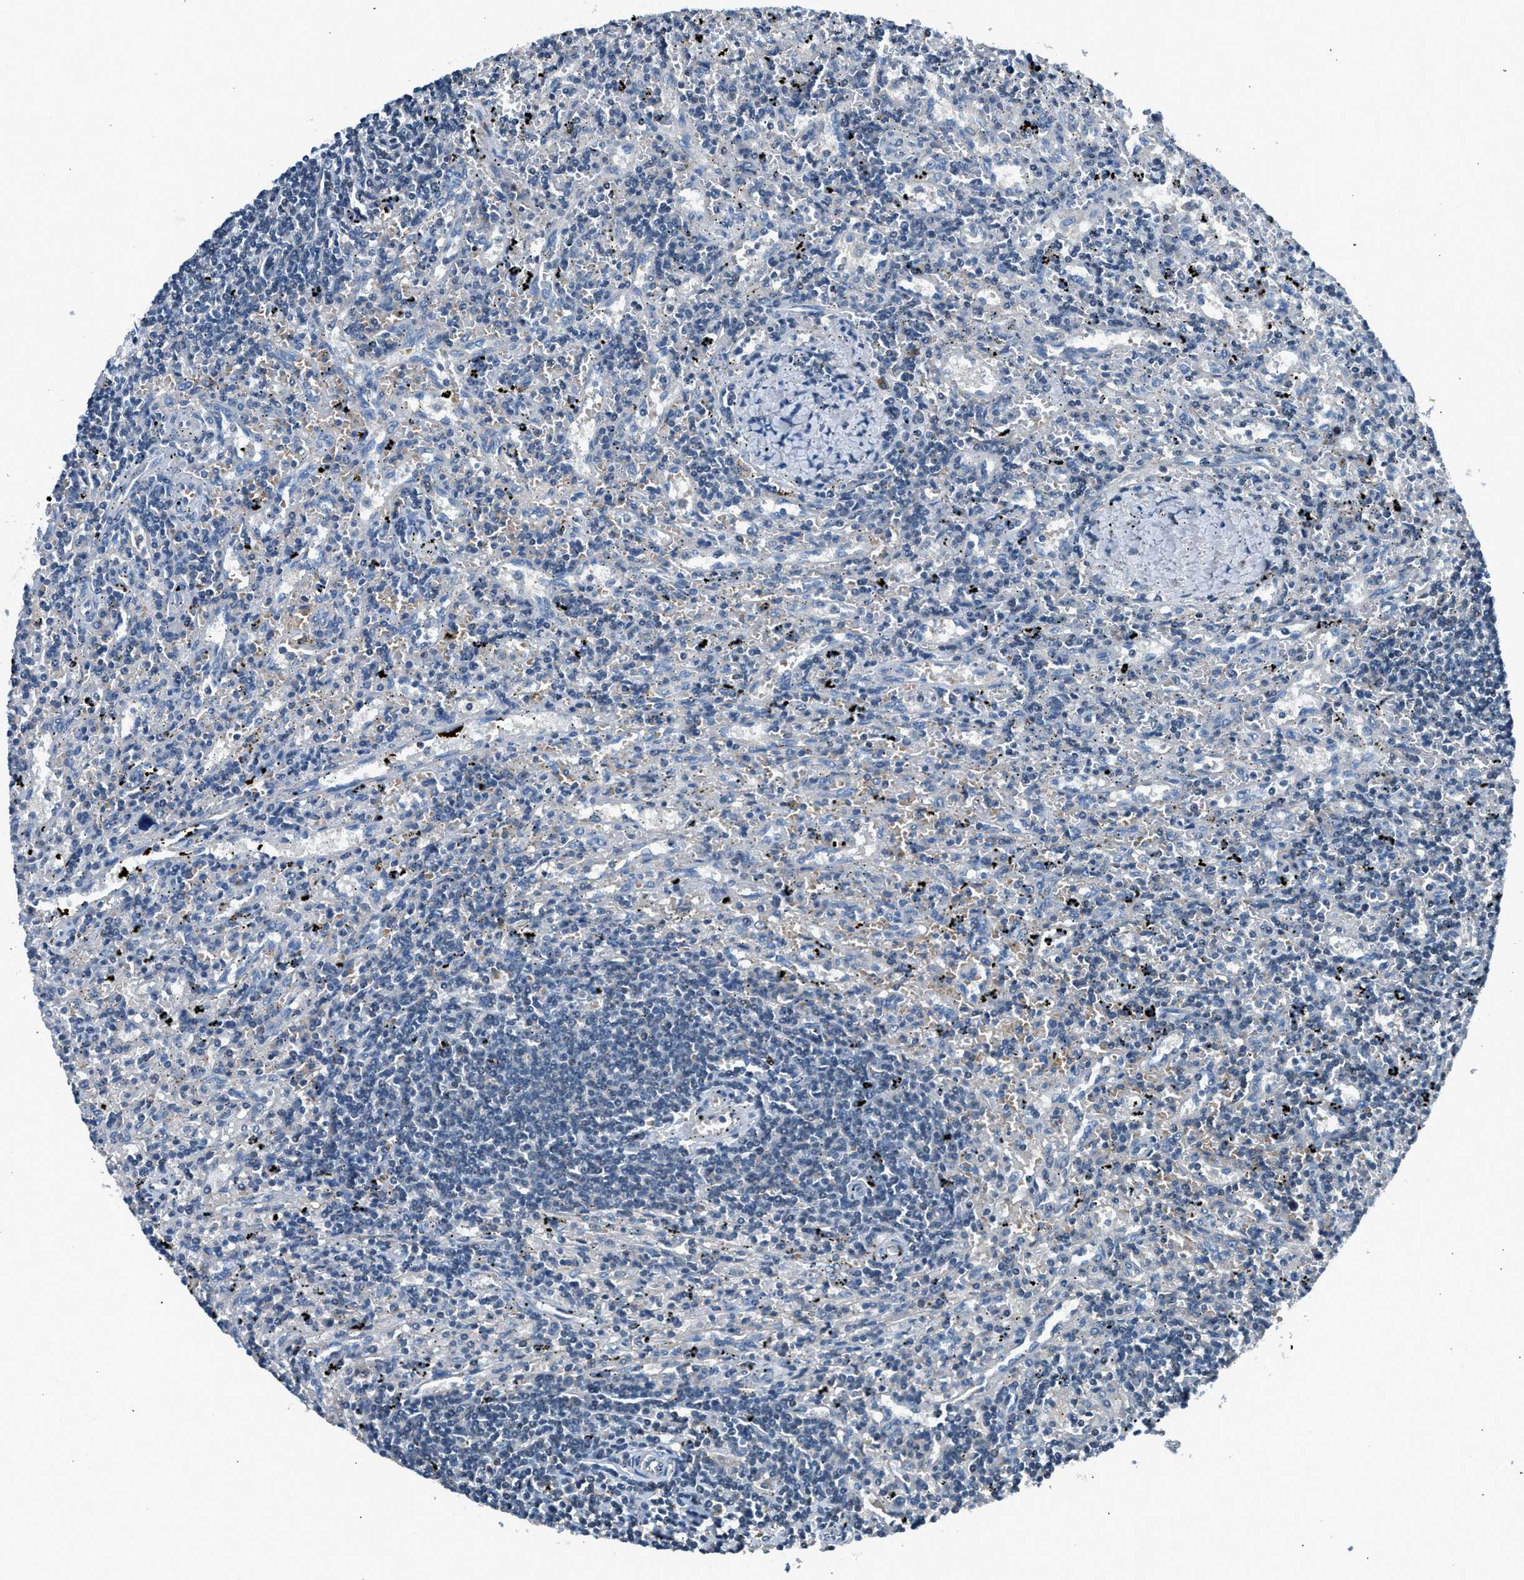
{"staining": {"intensity": "negative", "quantity": "none", "location": "none"}, "tissue": "lymphoma", "cell_type": "Tumor cells", "image_type": "cancer", "snomed": [{"axis": "morphology", "description": "Malignant lymphoma, non-Hodgkin's type, Low grade"}, {"axis": "topography", "description": "Spleen"}], "caption": "Low-grade malignant lymphoma, non-Hodgkin's type was stained to show a protein in brown. There is no significant expression in tumor cells.", "gene": "LMLN", "patient": {"sex": "male", "age": 76}}